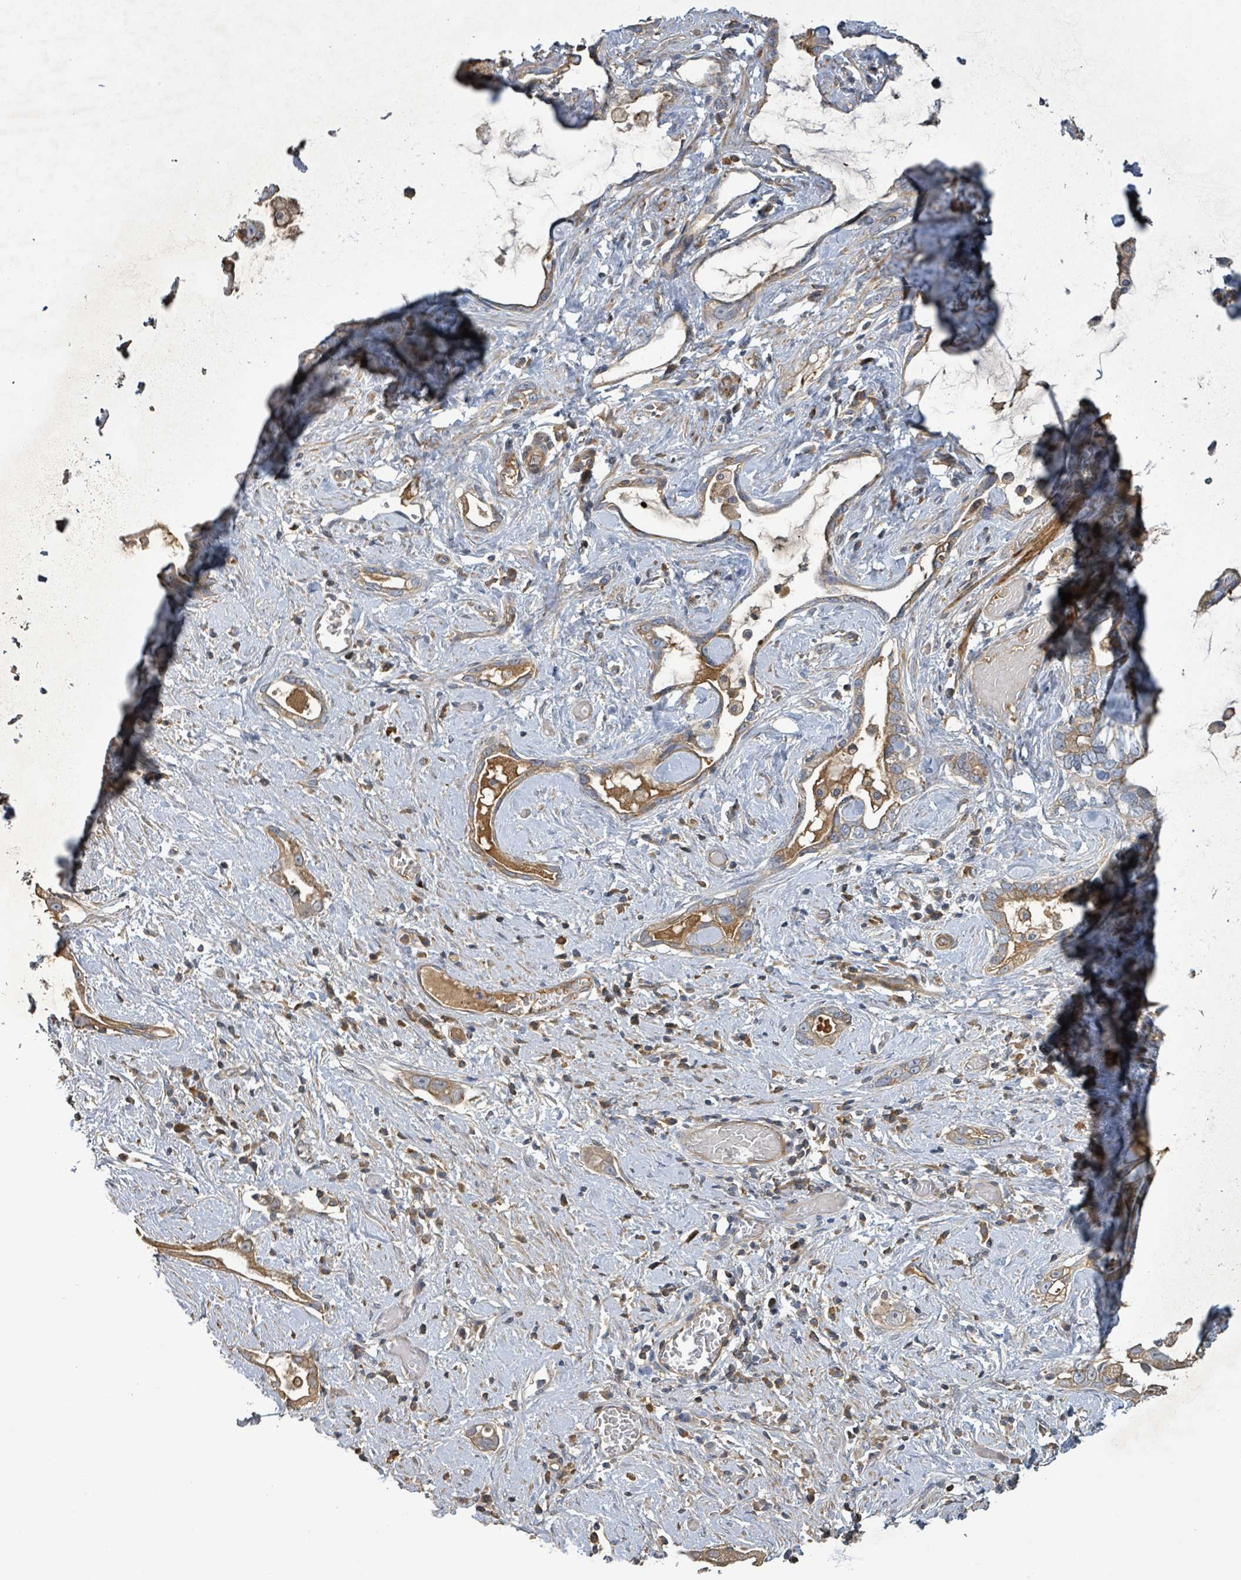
{"staining": {"intensity": "weak", "quantity": ">75%", "location": "cytoplasmic/membranous"}, "tissue": "stomach cancer", "cell_type": "Tumor cells", "image_type": "cancer", "snomed": [{"axis": "morphology", "description": "Adenocarcinoma, NOS"}, {"axis": "topography", "description": "Stomach"}], "caption": "This micrograph exhibits IHC staining of stomach cancer (adenocarcinoma), with low weak cytoplasmic/membranous expression in about >75% of tumor cells.", "gene": "STARD4", "patient": {"sex": "male", "age": 55}}